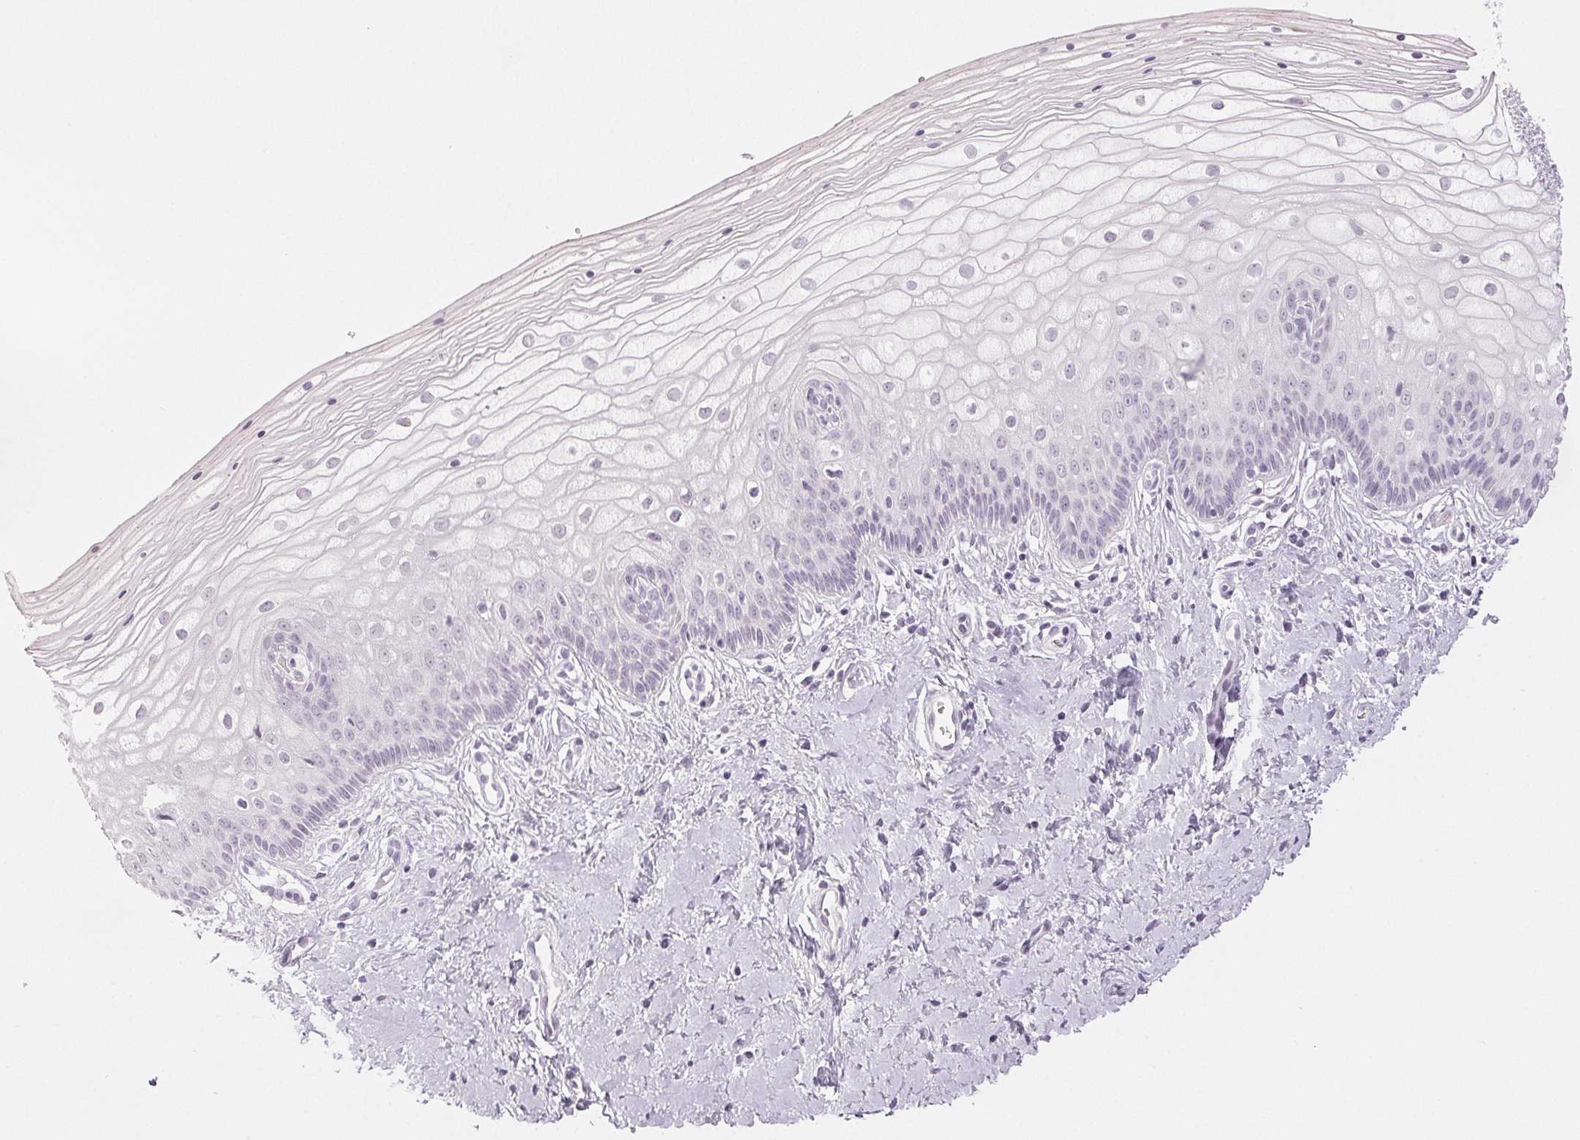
{"staining": {"intensity": "negative", "quantity": "none", "location": "none"}, "tissue": "vagina", "cell_type": "Squamous epithelial cells", "image_type": "normal", "snomed": [{"axis": "morphology", "description": "Normal tissue, NOS"}, {"axis": "topography", "description": "Vagina"}], "caption": "The immunohistochemistry micrograph has no significant expression in squamous epithelial cells of vagina.", "gene": "EHHADH", "patient": {"sex": "female", "age": 39}}